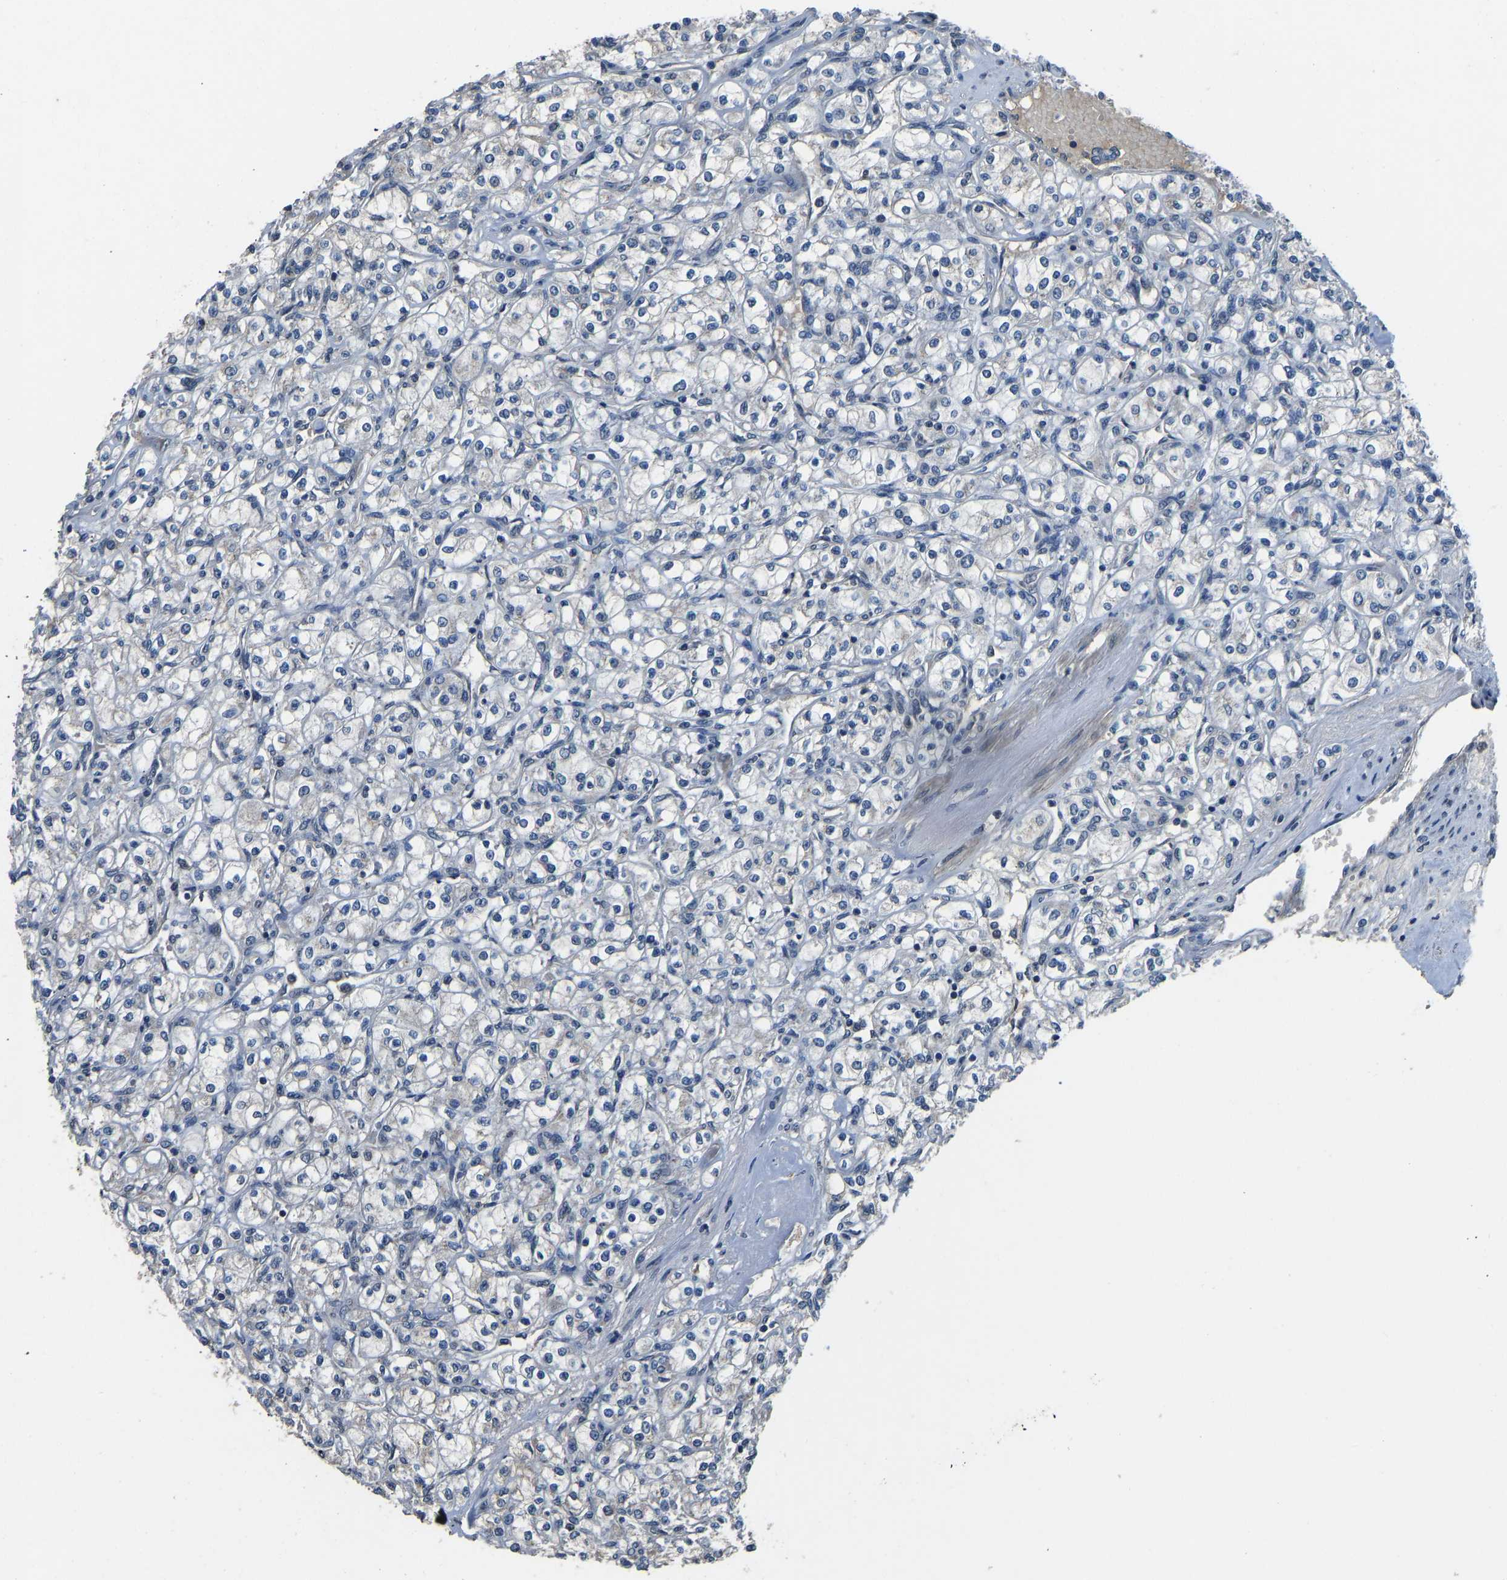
{"staining": {"intensity": "negative", "quantity": "none", "location": "none"}, "tissue": "renal cancer", "cell_type": "Tumor cells", "image_type": "cancer", "snomed": [{"axis": "morphology", "description": "Adenocarcinoma, NOS"}, {"axis": "topography", "description": "Kidney"}], "caption": "An IHC image of renal cancer is shown. There is no staining in tumor cells of renal cancer. (DAB (3,3'-diaminobenzidine) IHC, high magnification).", "gene": "TOX4", "patient": {"sex": "male", "age": 77}}